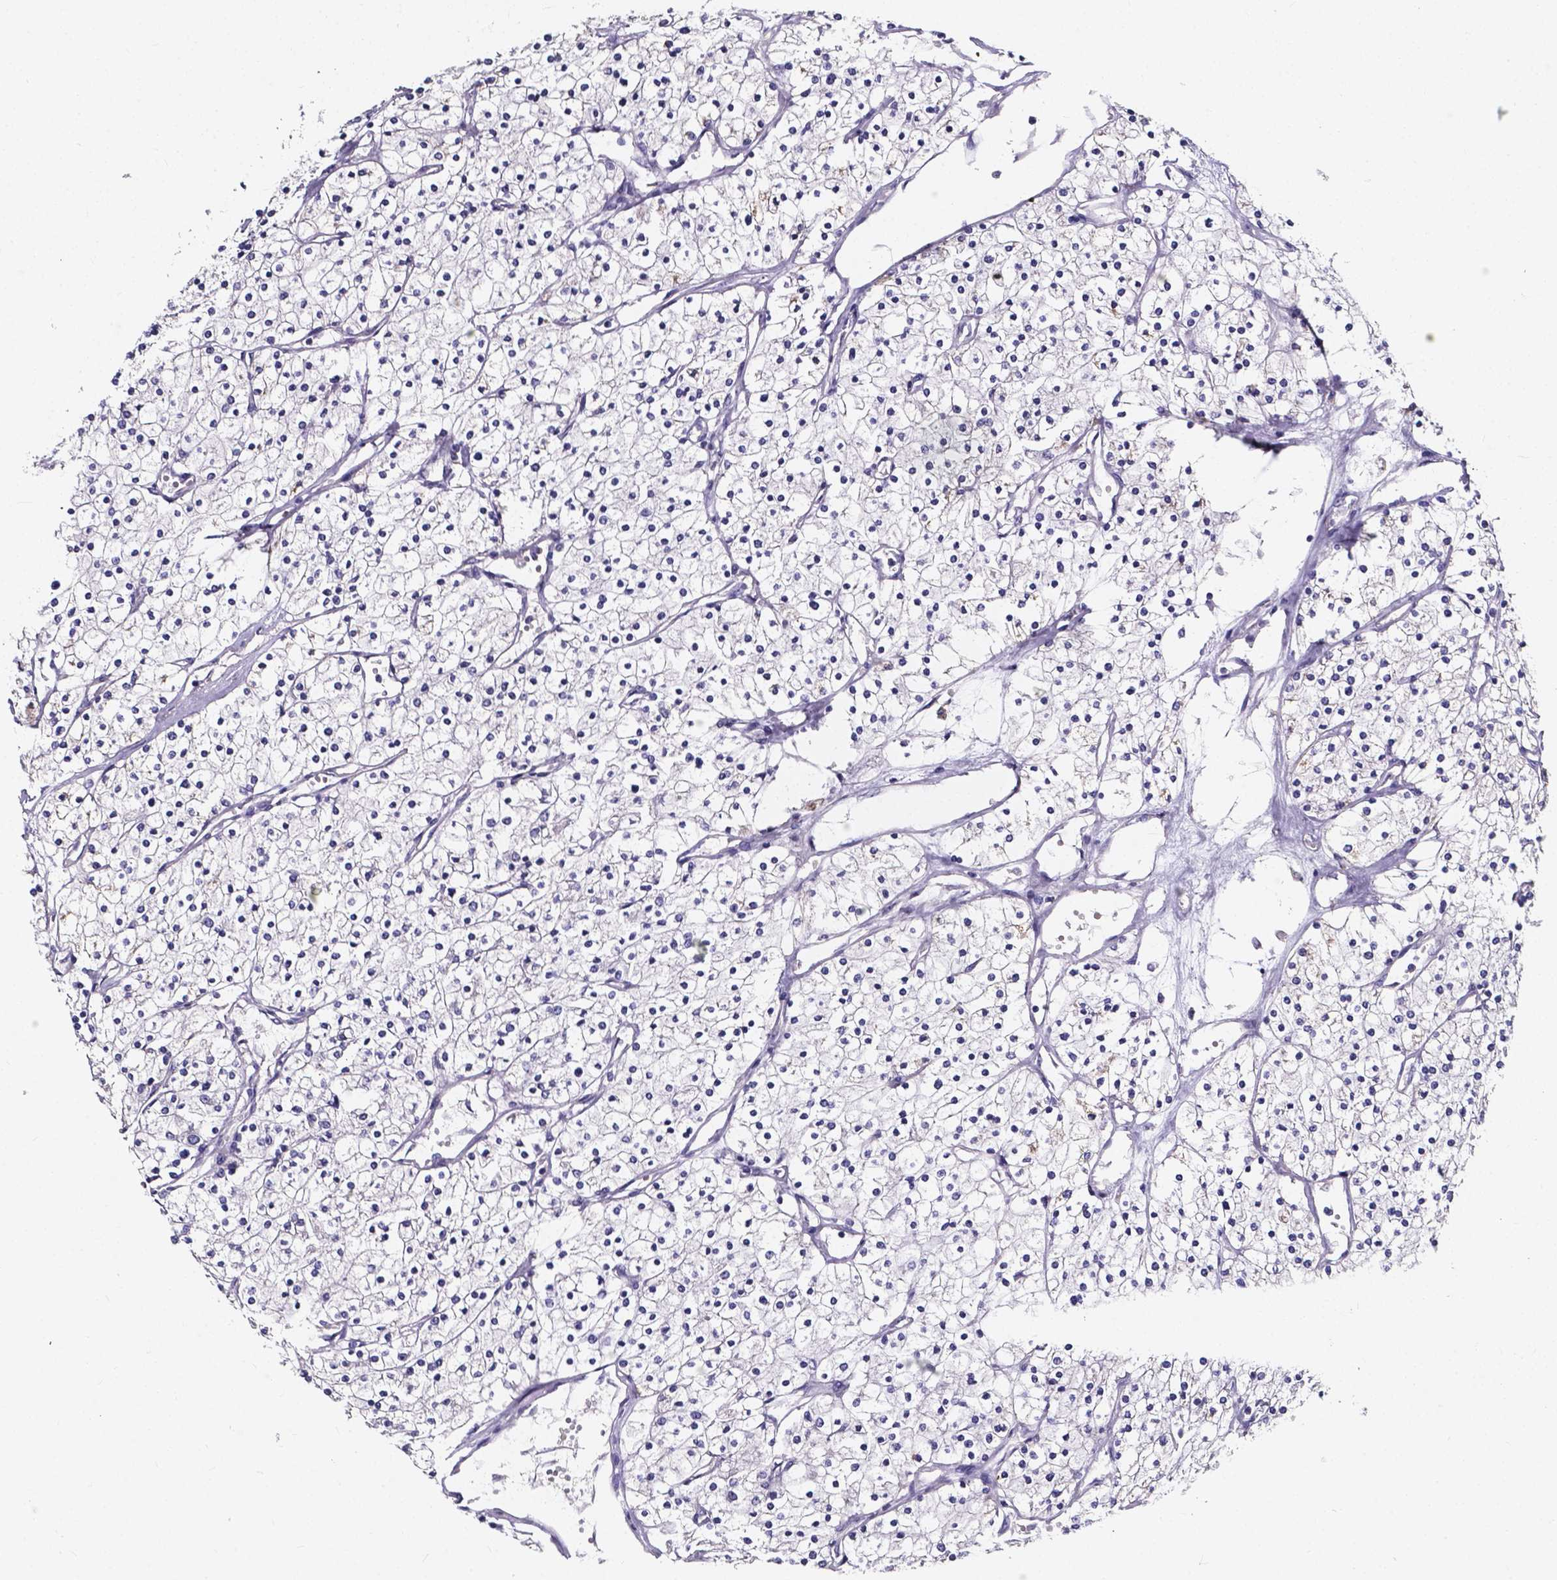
{"staining": {"intensity": "negative", "quantity": "none", "location": "none"}, "tissue": "renal cancer", "cell_type": "Tumor cells", "image_type": "cancer", "snomed": [{"axis": "morphology", "description": "Adenocarcinoma, NOS"}, {"axis": "topography", "description": "Kidney"}], "caption": "Protein analysis of renal adenocarcinoma shows no significant positivity in tumor cells.", "gene": "SPOCD1", "patient": {"sex": "male", "age": 80}}